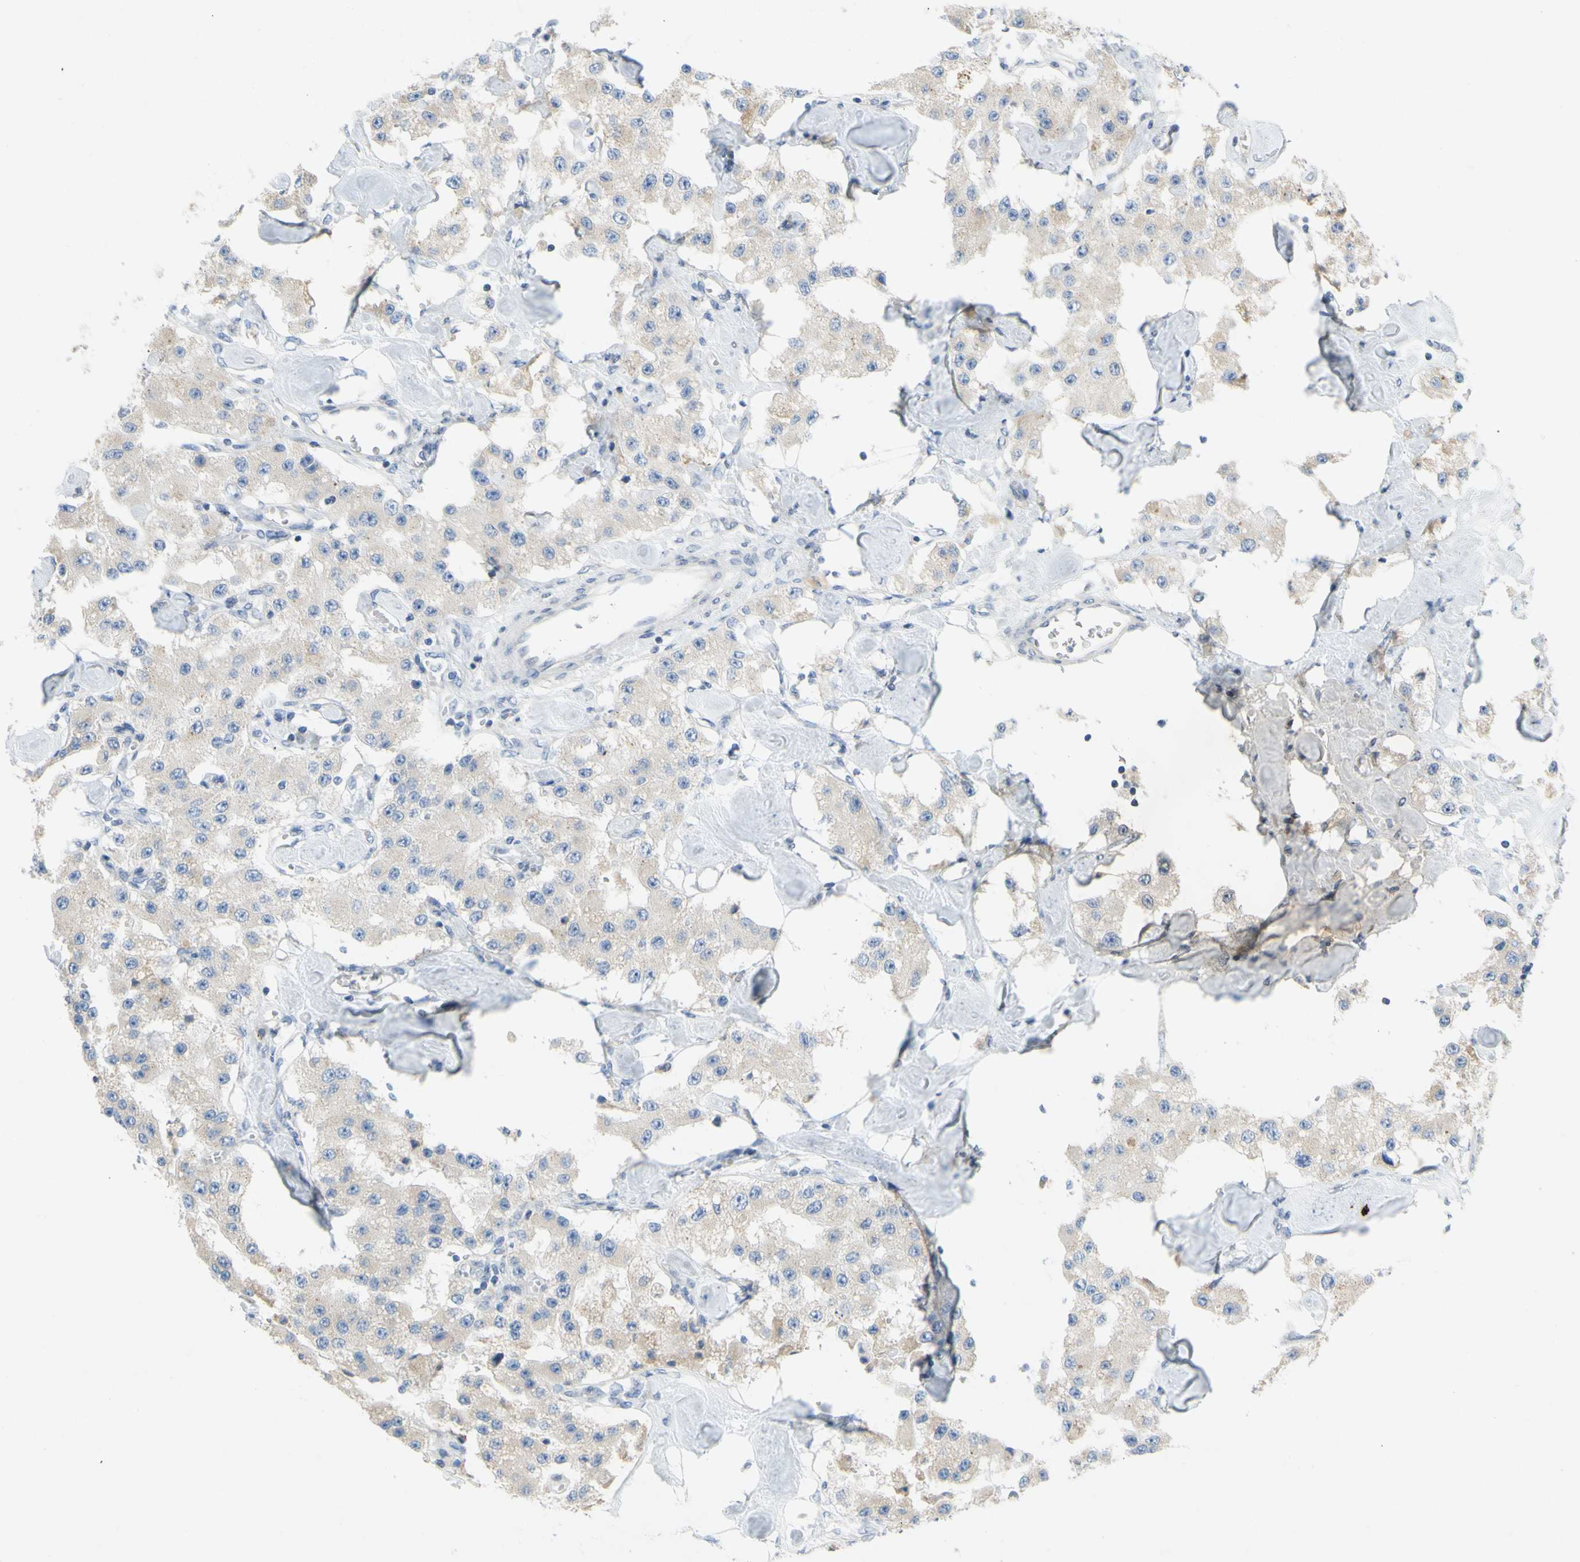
{"staining": {"intensity": "weak", "quantity": ">75%", "location": "cytoplasmic/membranous"}, "tissue": "carcinoid", "cell_type": "Tumor cells", "image_type": "cancer", "snomed": [{"axis": "morphology", "description": "Carcinoid, malignant, NOS"}, {"axis": "topography", "description": "Pancreas"}], "caption": "Immunohistochemical staining of human carcinoid (malignant) displays weak cytoplasmic/membranous protein positivity in about >75% of tumor cells.", "gene": "CCNB2", "patient": {"sex": "male", "age": 41}}